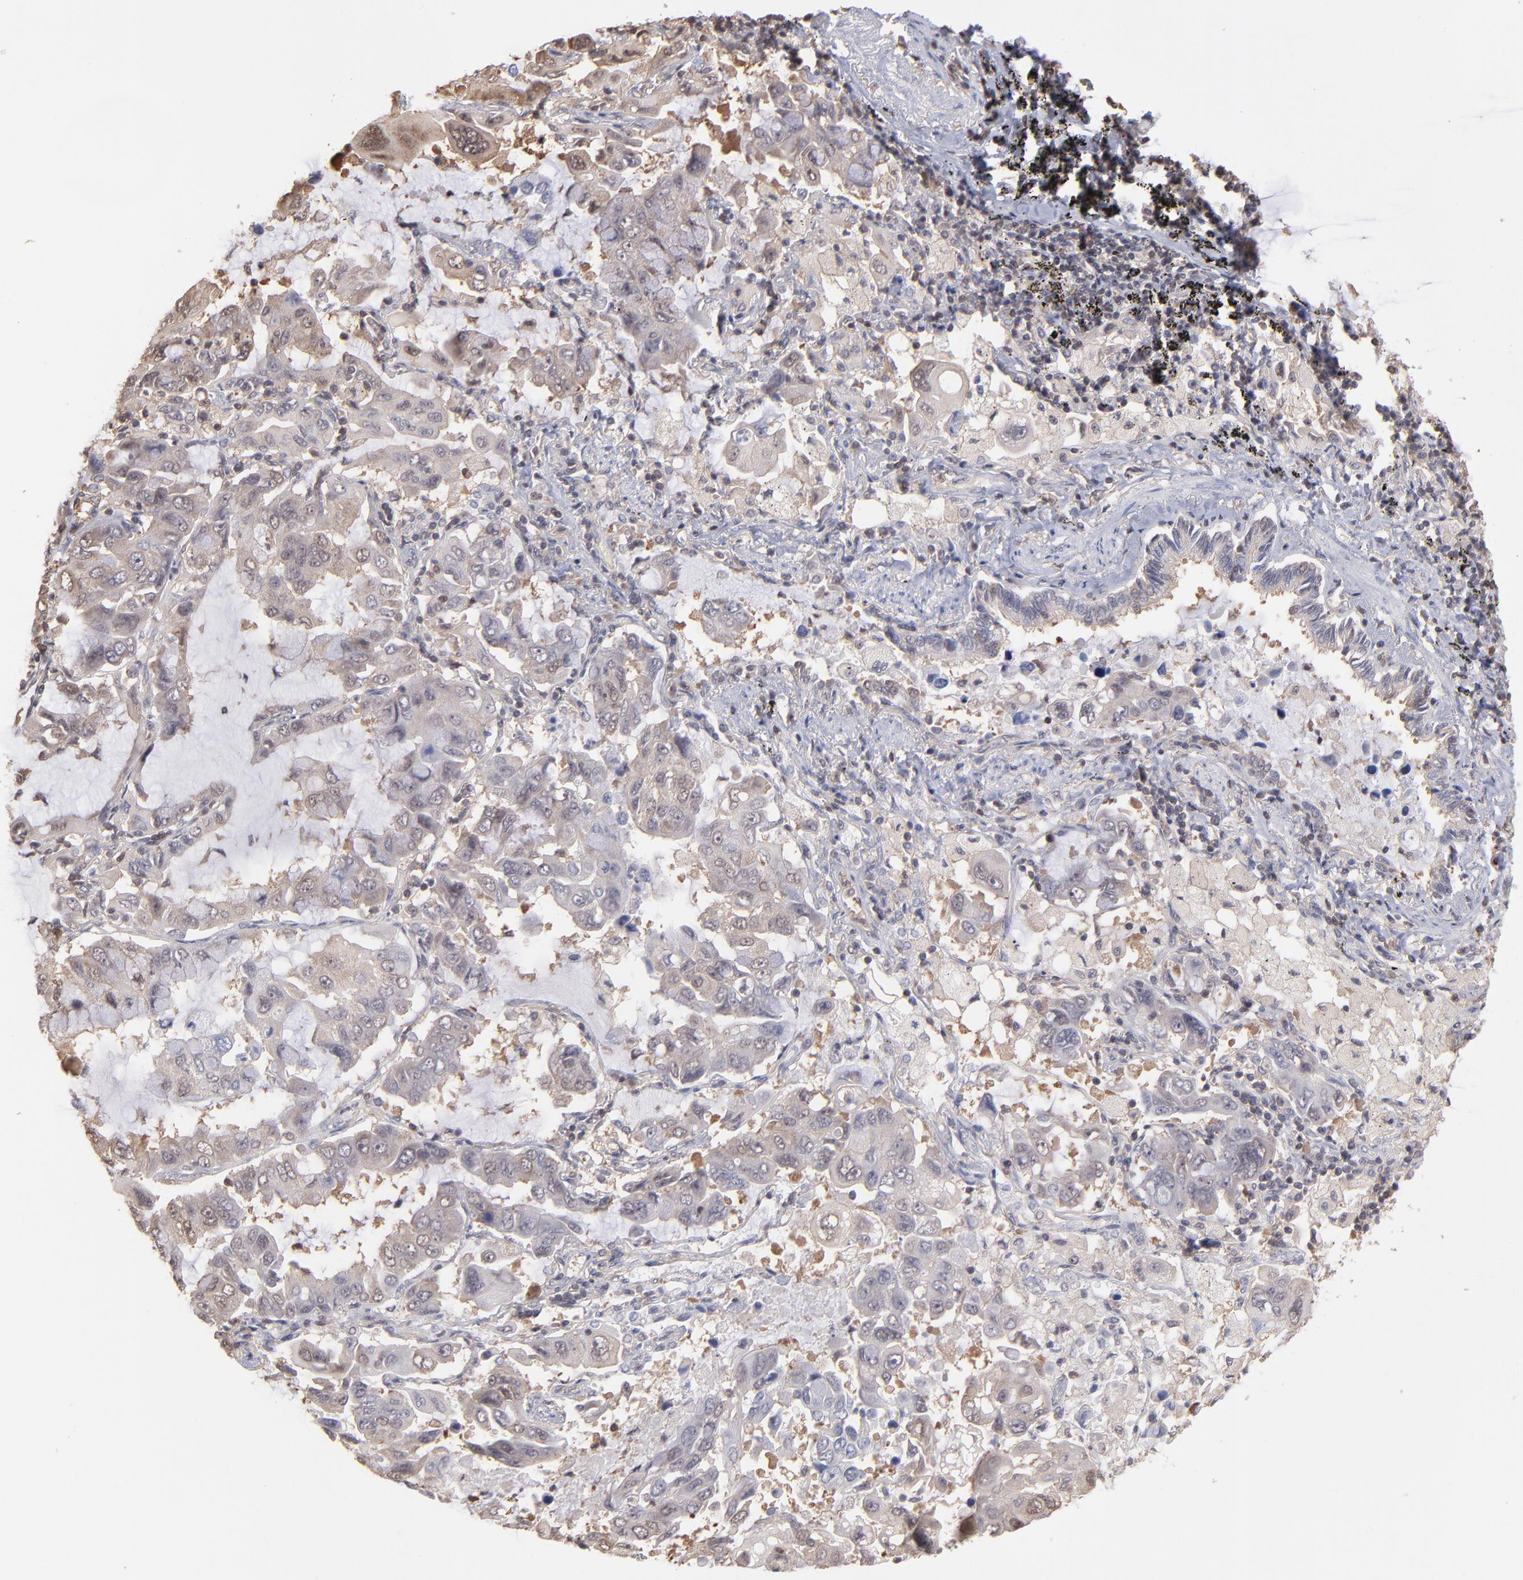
{"staining": {"intensity": "weak", "quantity": "<25%", "location": "cytoplasmic/membranous"}, "tissue": "lung cancer", "cell_type": "Tumor cells", "image_type": "cancer", "snomed": [{"axis": "morphology", "description": "Adenocarcinoma, NOS"}, {"axis": "topography", "description": "Lung"}], "caption": "IHC photomicrograph of human lung adenocarcinoma stained for a protein (brown), which shows no positivity in tumor cells.", "gene": "MAP2K2", "patient": {"sex": "male", "age": 64}}